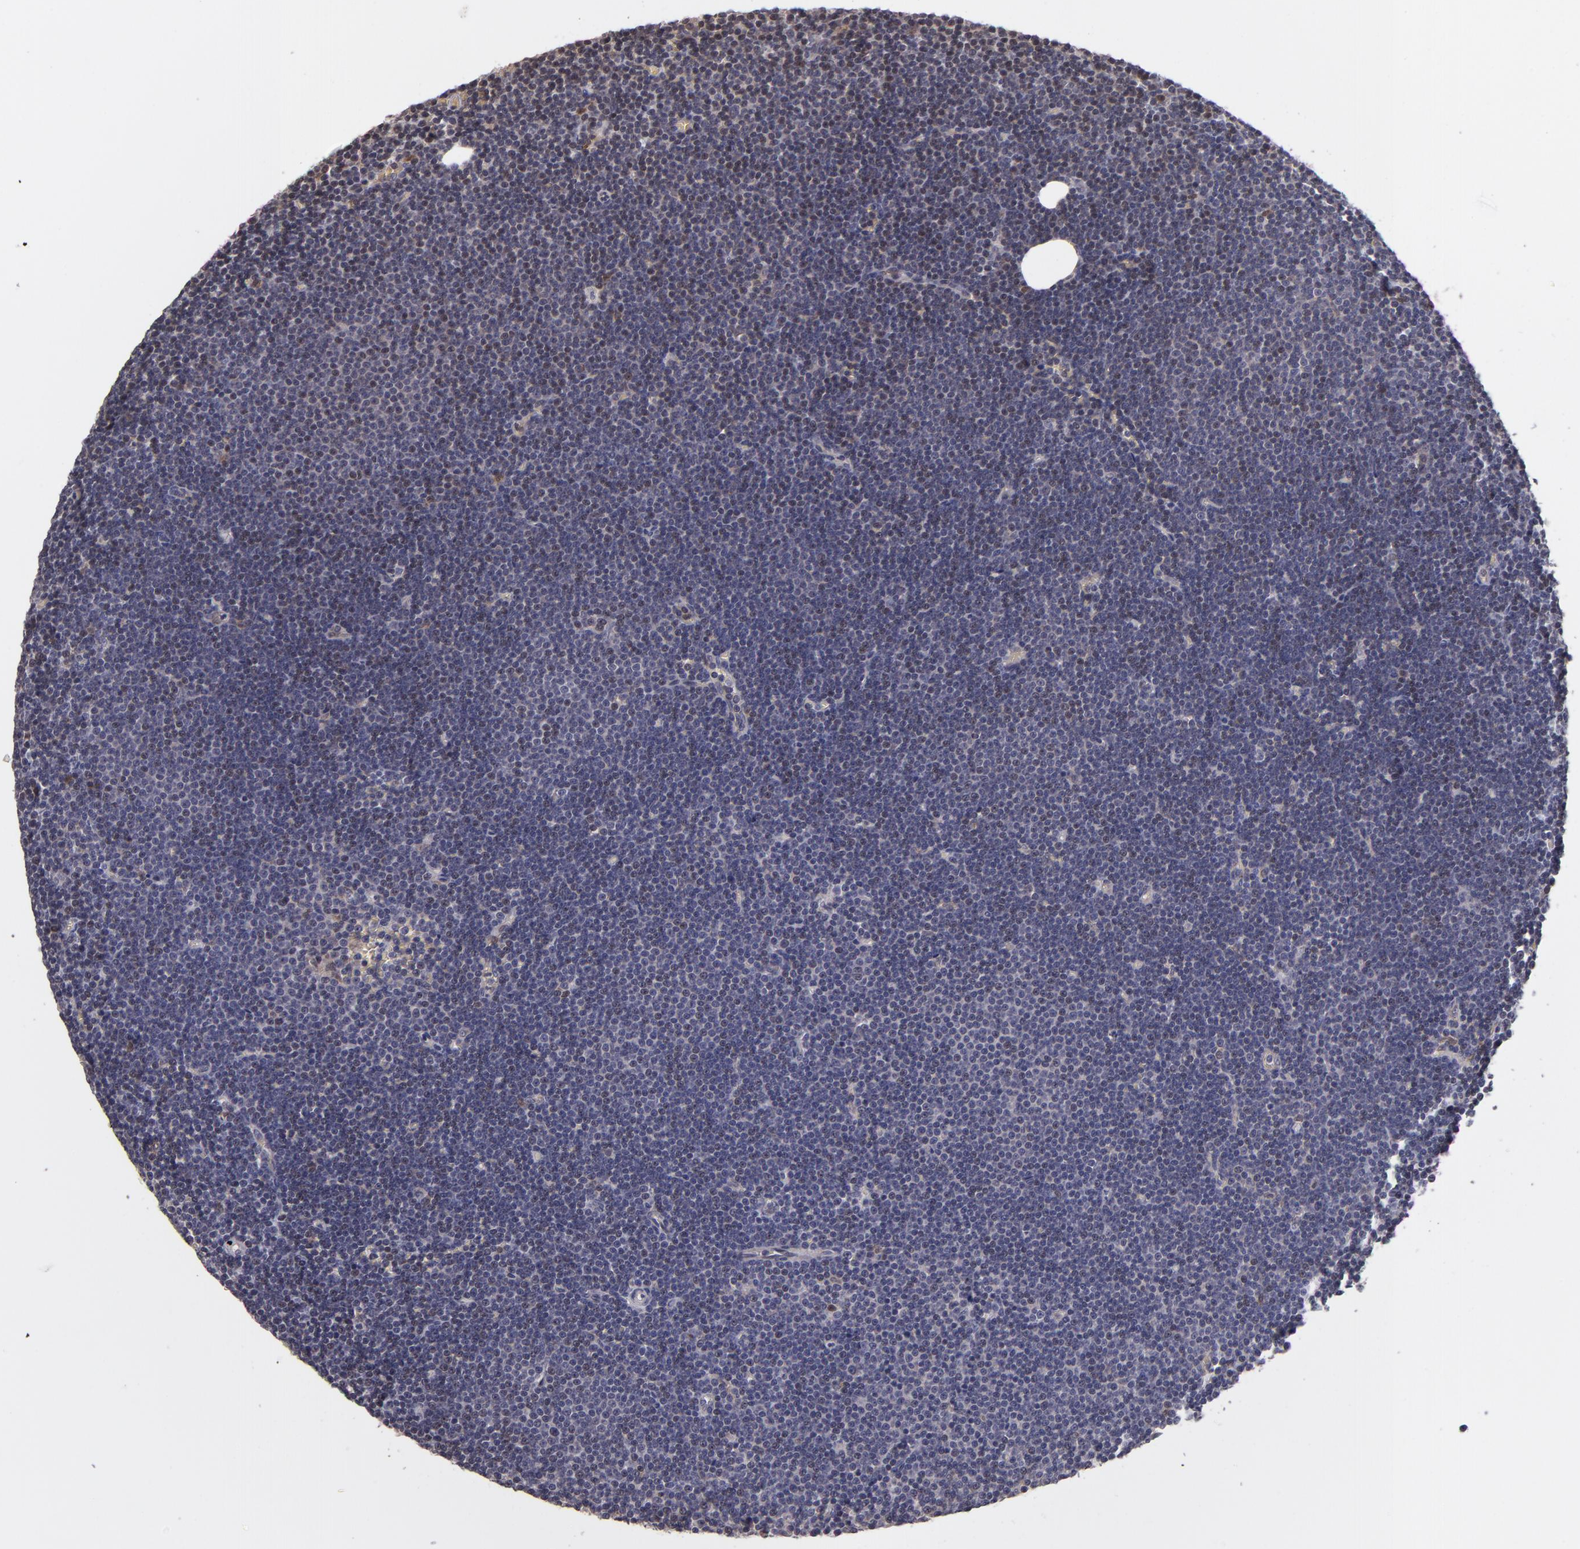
{"staining": {"intensity": "negative", "quantity": "none", "location": "none"}, "tissue": "lymphoma", "cell_type": "Tumor cells", "image_type": "cancer", "snomed": [{"axis": "morphology", "description": "Malignant lymphoma, non-Hodgkin's type, Low grade"}, {"axis": "topography", "description": "Lymph node"}], "caption": "Malignant lymphoma, non-Hodgkin's type (low-grade) was stained to show a protein in brown. There is no significant staining in tumor cells. The staining is performed using DAB (3,3'-diaminobenzidine) brown chromogen with nuclei counter-stained in using hematoxylin.", "gene": "CASP1", "patient": {"sex": "female", "age": 73}}